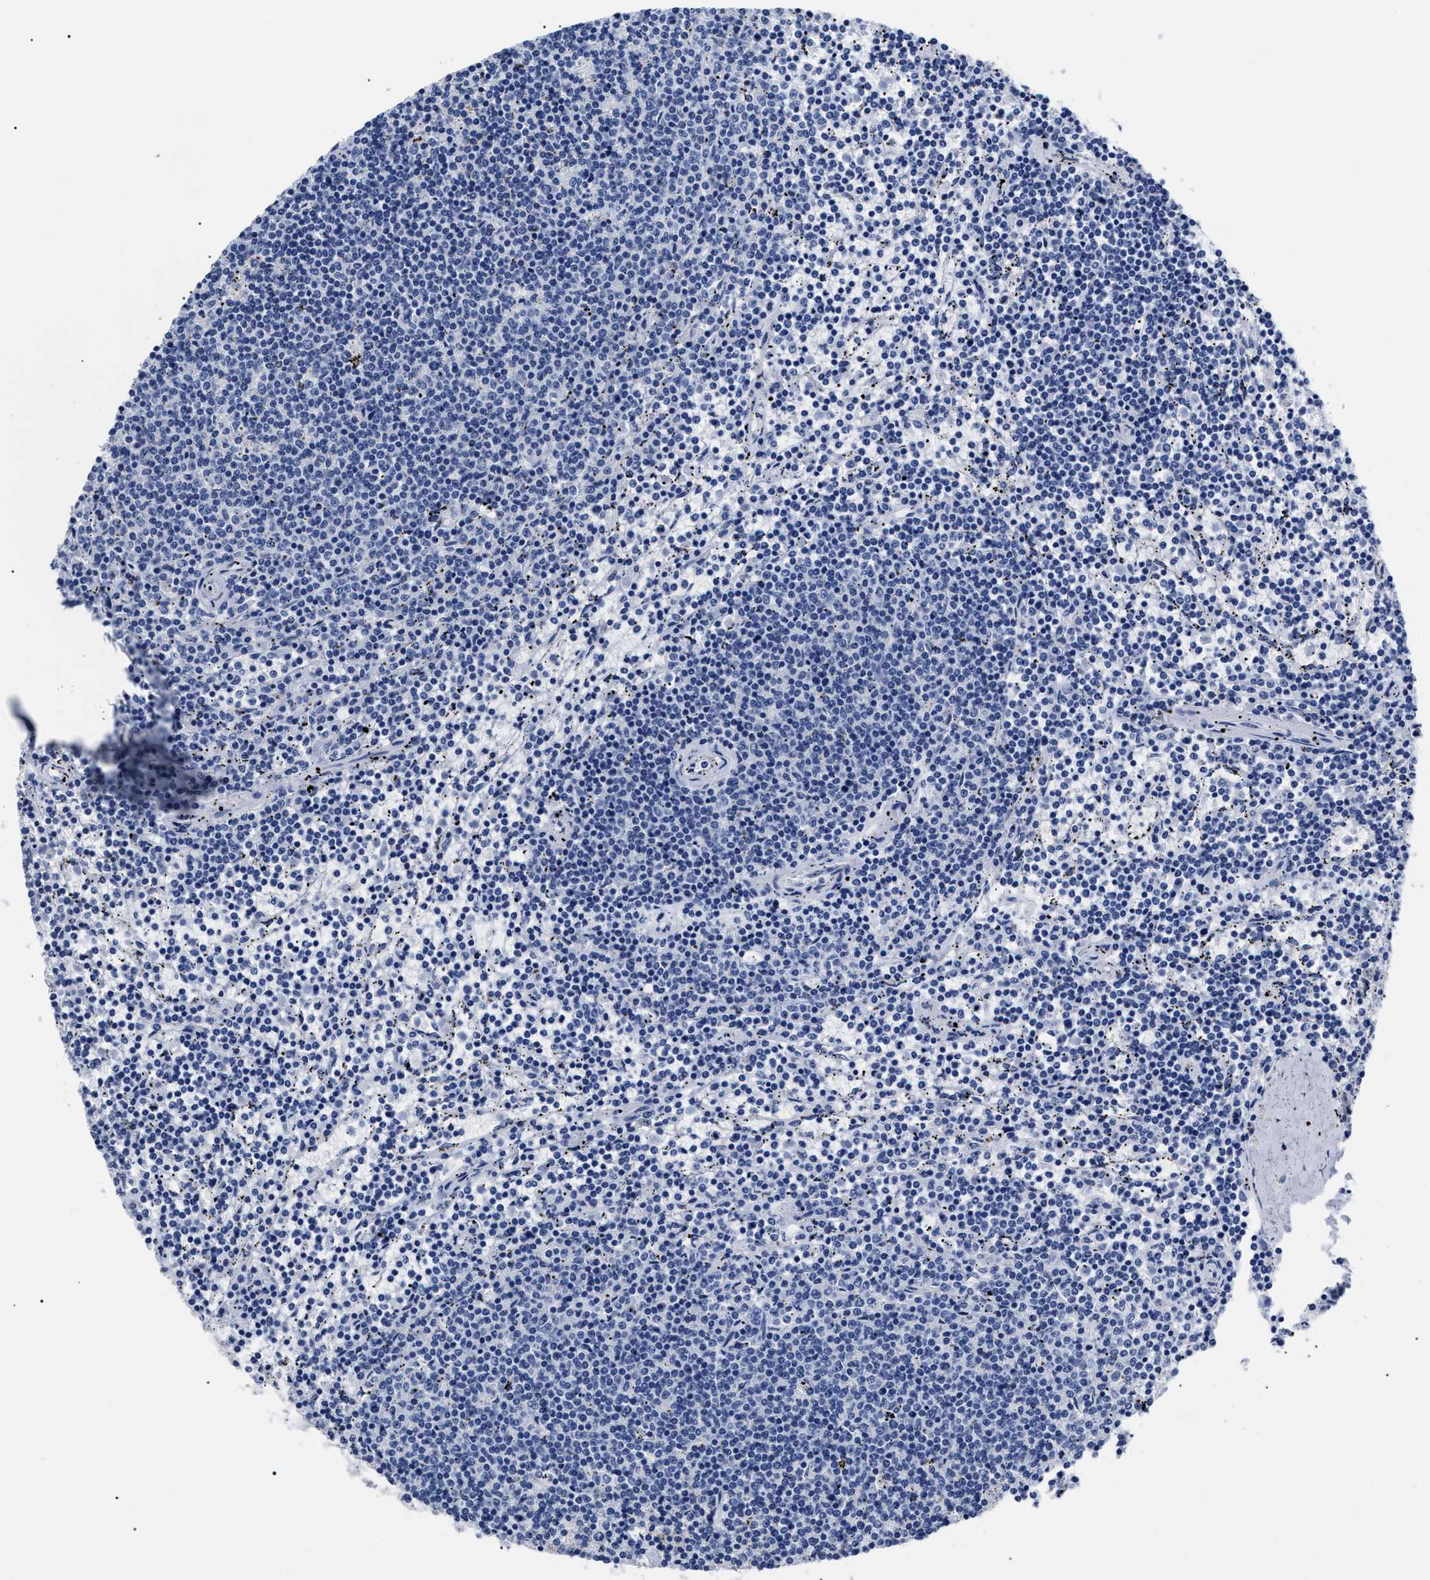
{"staining": {"intensity": "negative", "quantity": "none", "location": "none"}, "tissue": "lymphoma", "cell_type": "Tumor cells", "image_type": "cancer", "snomed": [{"axis": "morphology", "description": "Malignant lymphoma, non-Hodgkin's type, Low grade"}, {"axis": "topography", "description": "Spleen"}], "caption": "DAB (3,3'-diaminobenzidine) immunohistochemical staining of malignant lymphoma, non-Hodgkin's type (low-grade) exhibits no significant expression in tumor cells. (Brightfield microscopy of DAB (3,3'-diaminobenzidine) IHC at high magnification).", "gene": "ALPG", "patient": {"sex": "female", "age": 50}}